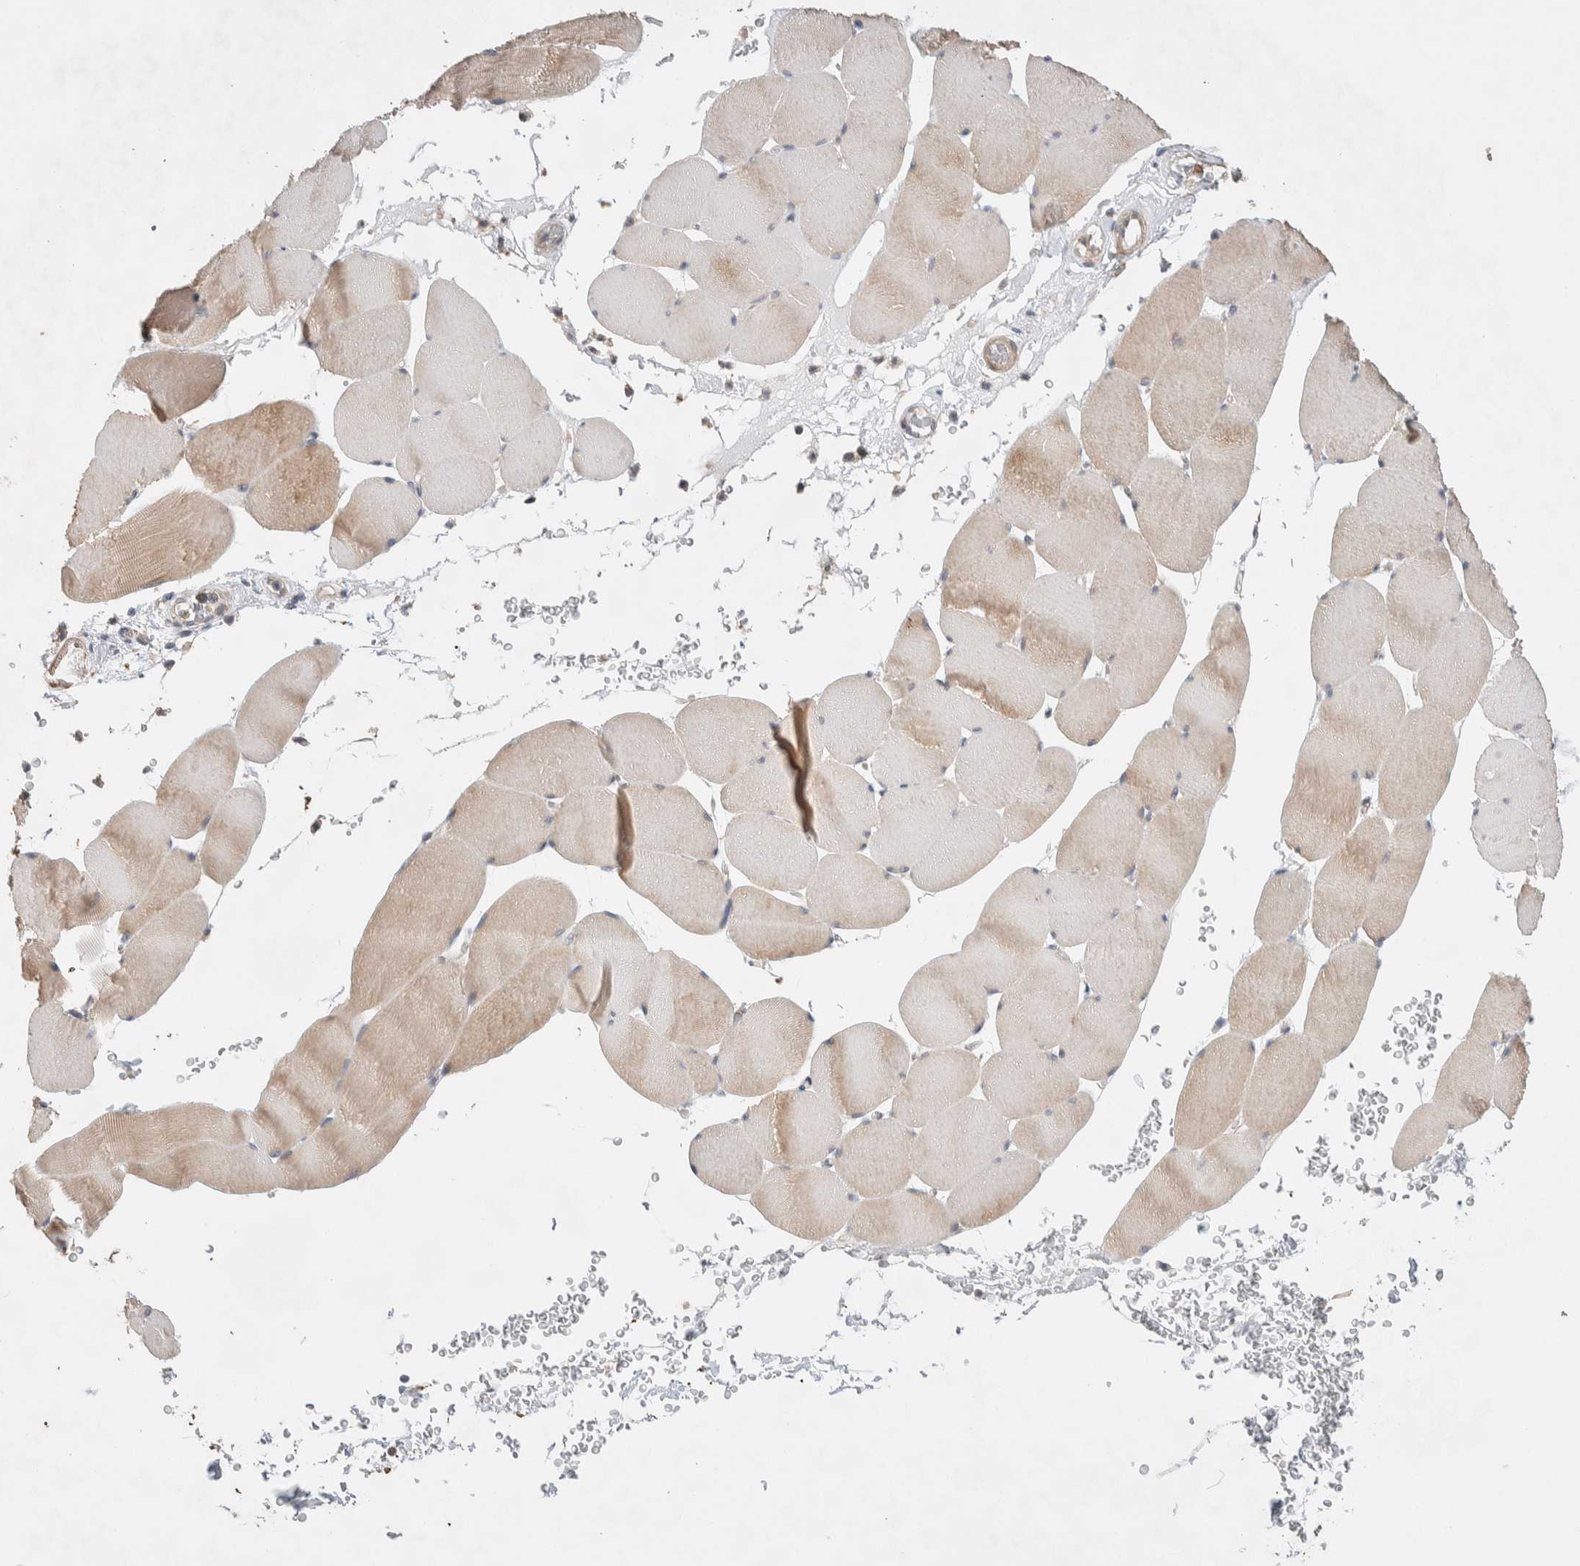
{"staining": {"intensity": "weak", "quantity": ">75%", "location": "cytoplasmic/membranous"}, "tissue": "skeletal muscle", "cell_type": "Myocytes", "image_type": "normal", "snomed": [{"axis": "morphology", "description": "Normal tissue, NOS"}, {"axis": "topography", "description": "Skeletal muscle"}], "caption": "IHC image of normal skeletal muscle: skeletal muscle stained using immunohistochemistry demonstrates low levels of weak protein expression localized specifically in the cytoplasmic/membranous of myocytes, appearing as a cytoplasmic/membranous brown color.", "gene": "ZNF704", "patient": {"sex": "male", "age": 62}}